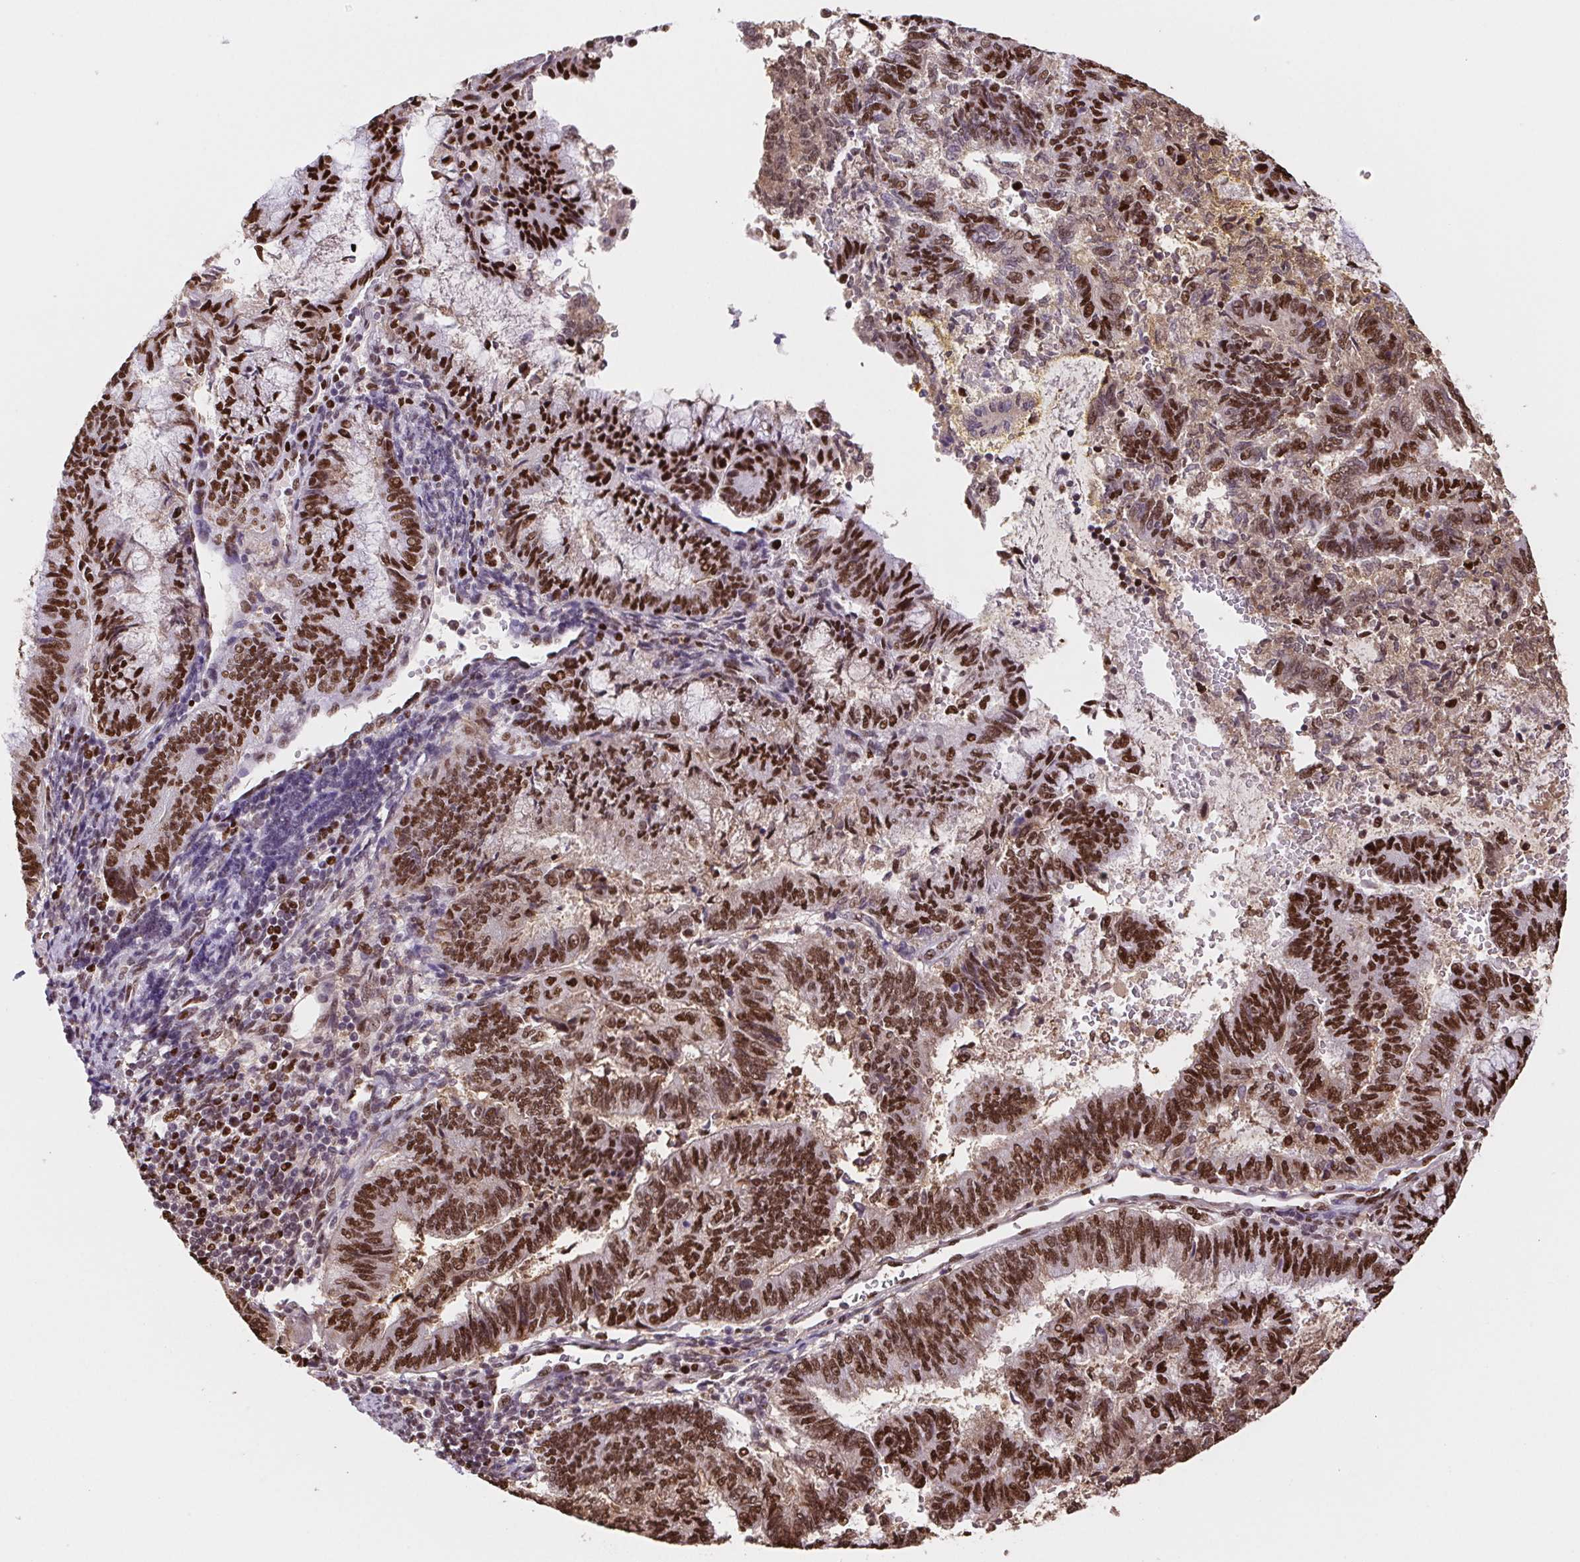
{"staining": {"intensity": "strong", "quantity": ">75%", "location": "cytoplasmic/membranous,nuclear"}, "tissue": "endometrial cancer", "cell_type": "Tumor cells", "image_type": "cancer", "snomed": [{"axis": "morphology", "description": "Adenocarcinoma, NOS"}, {"axis": "topography", "description": "Endometrium"}], "caption": "About >75% of tumor cells in adenocarcinoma (endometrial) display strong cytoplasmic/membranous and nuclear protein staining as visualized by brown immunohistochemical staining.", "gene": "SET", "patient": {"sex": "female", "age": 65}}